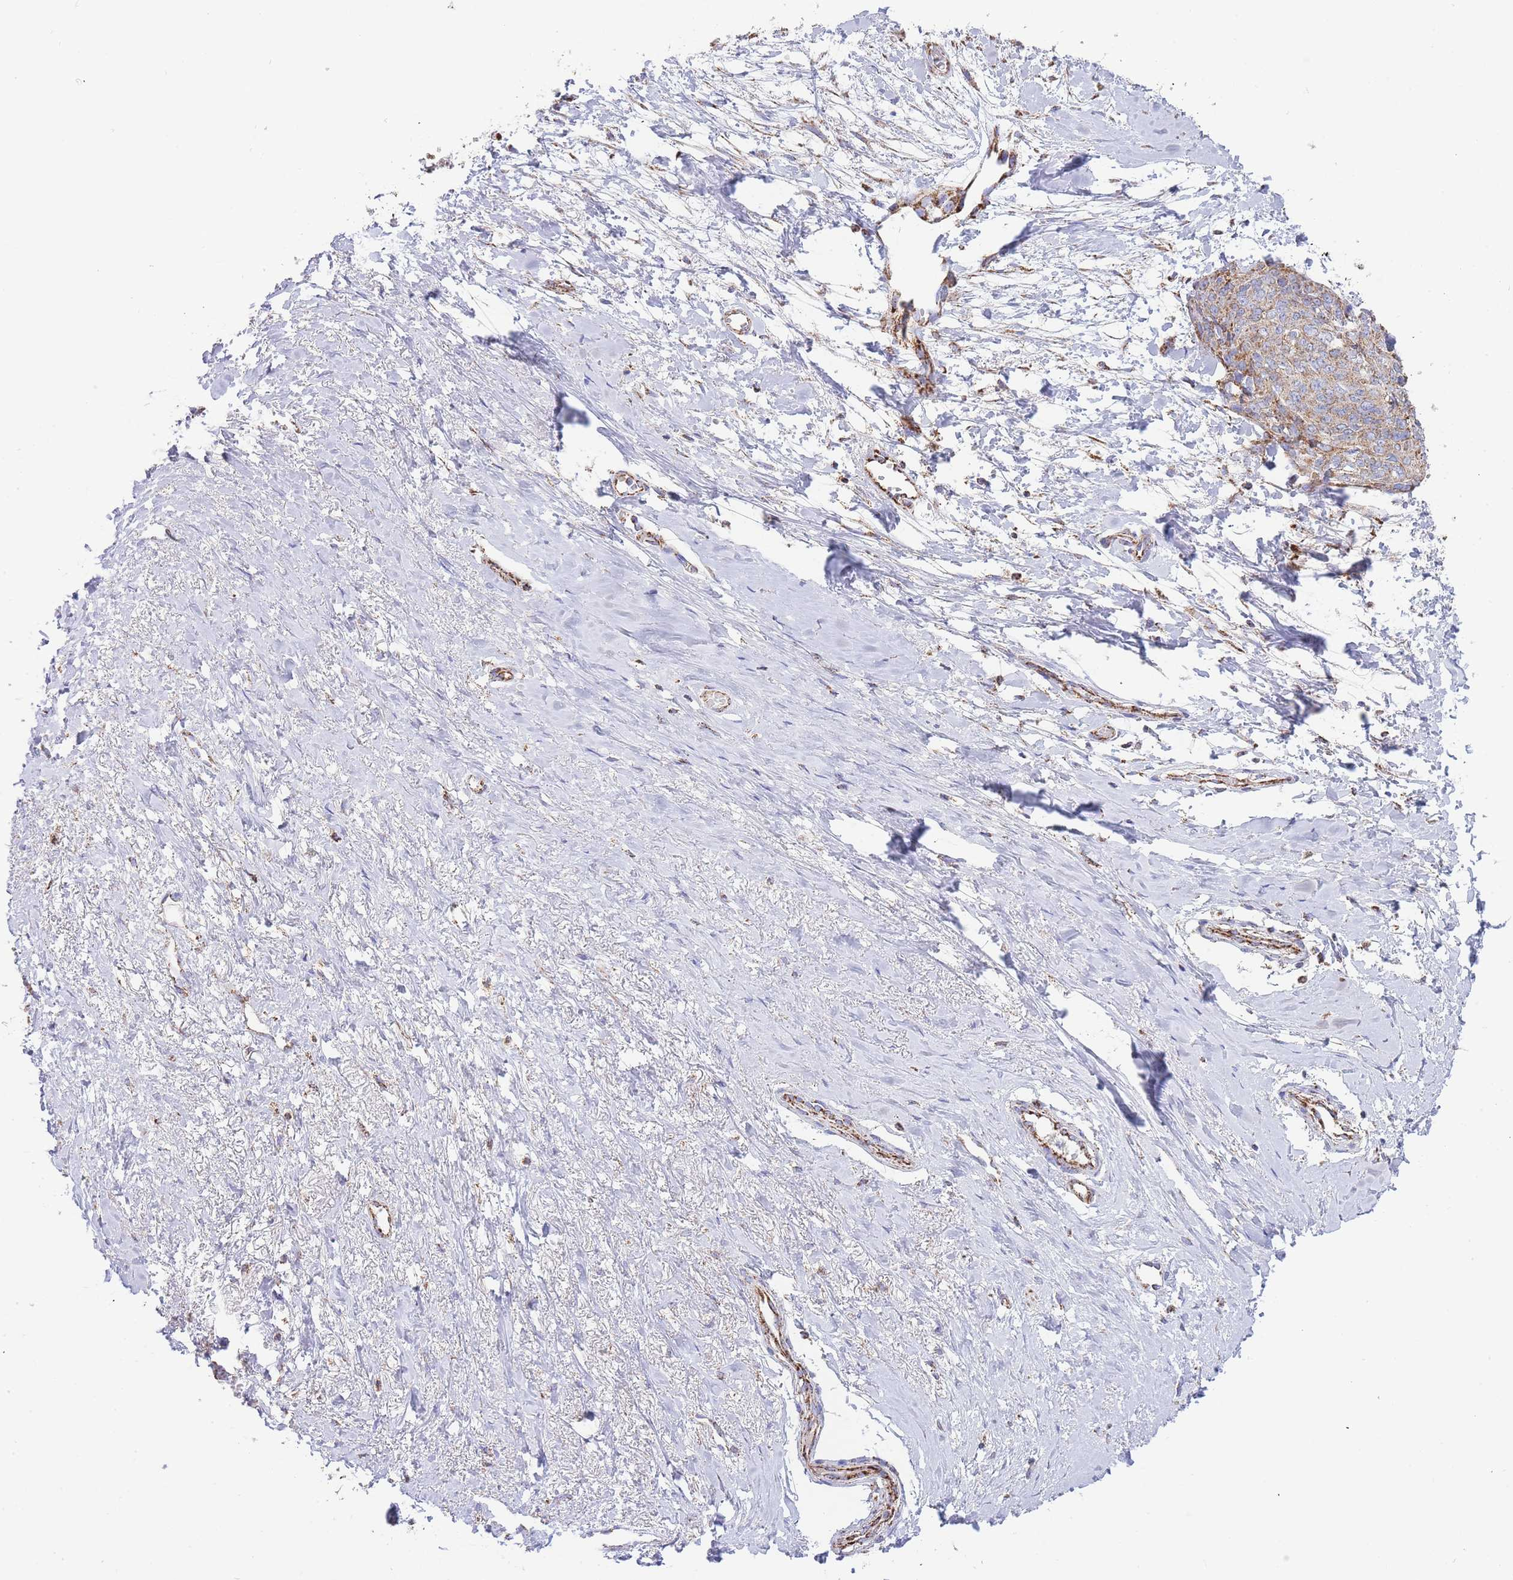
{"staining": {"intensity": "moderate", "quantity": ">75%", "location": "cytoplasmic/membranous"}, "tissue": "skin cancer", "cell_type": "Tumor cells", "image_type": "cancer", "snomed": [{"axis": "morphology", "description": "Squamous cell carcinoma, NOS"}, {"axis": "topography", "description": "Skin"}, {"axis": "topography", "description": "Vulva"}], "caption": "Immunohistochemical staining of skin cancer reveals moderate cytoplasmic/membranous protein expression in approximately >75% of tumor cells. (IHC, brightfield microscopy, high magnification).", "gene": "GSTM1", "patient": {"sex": "female", "age": 85}}